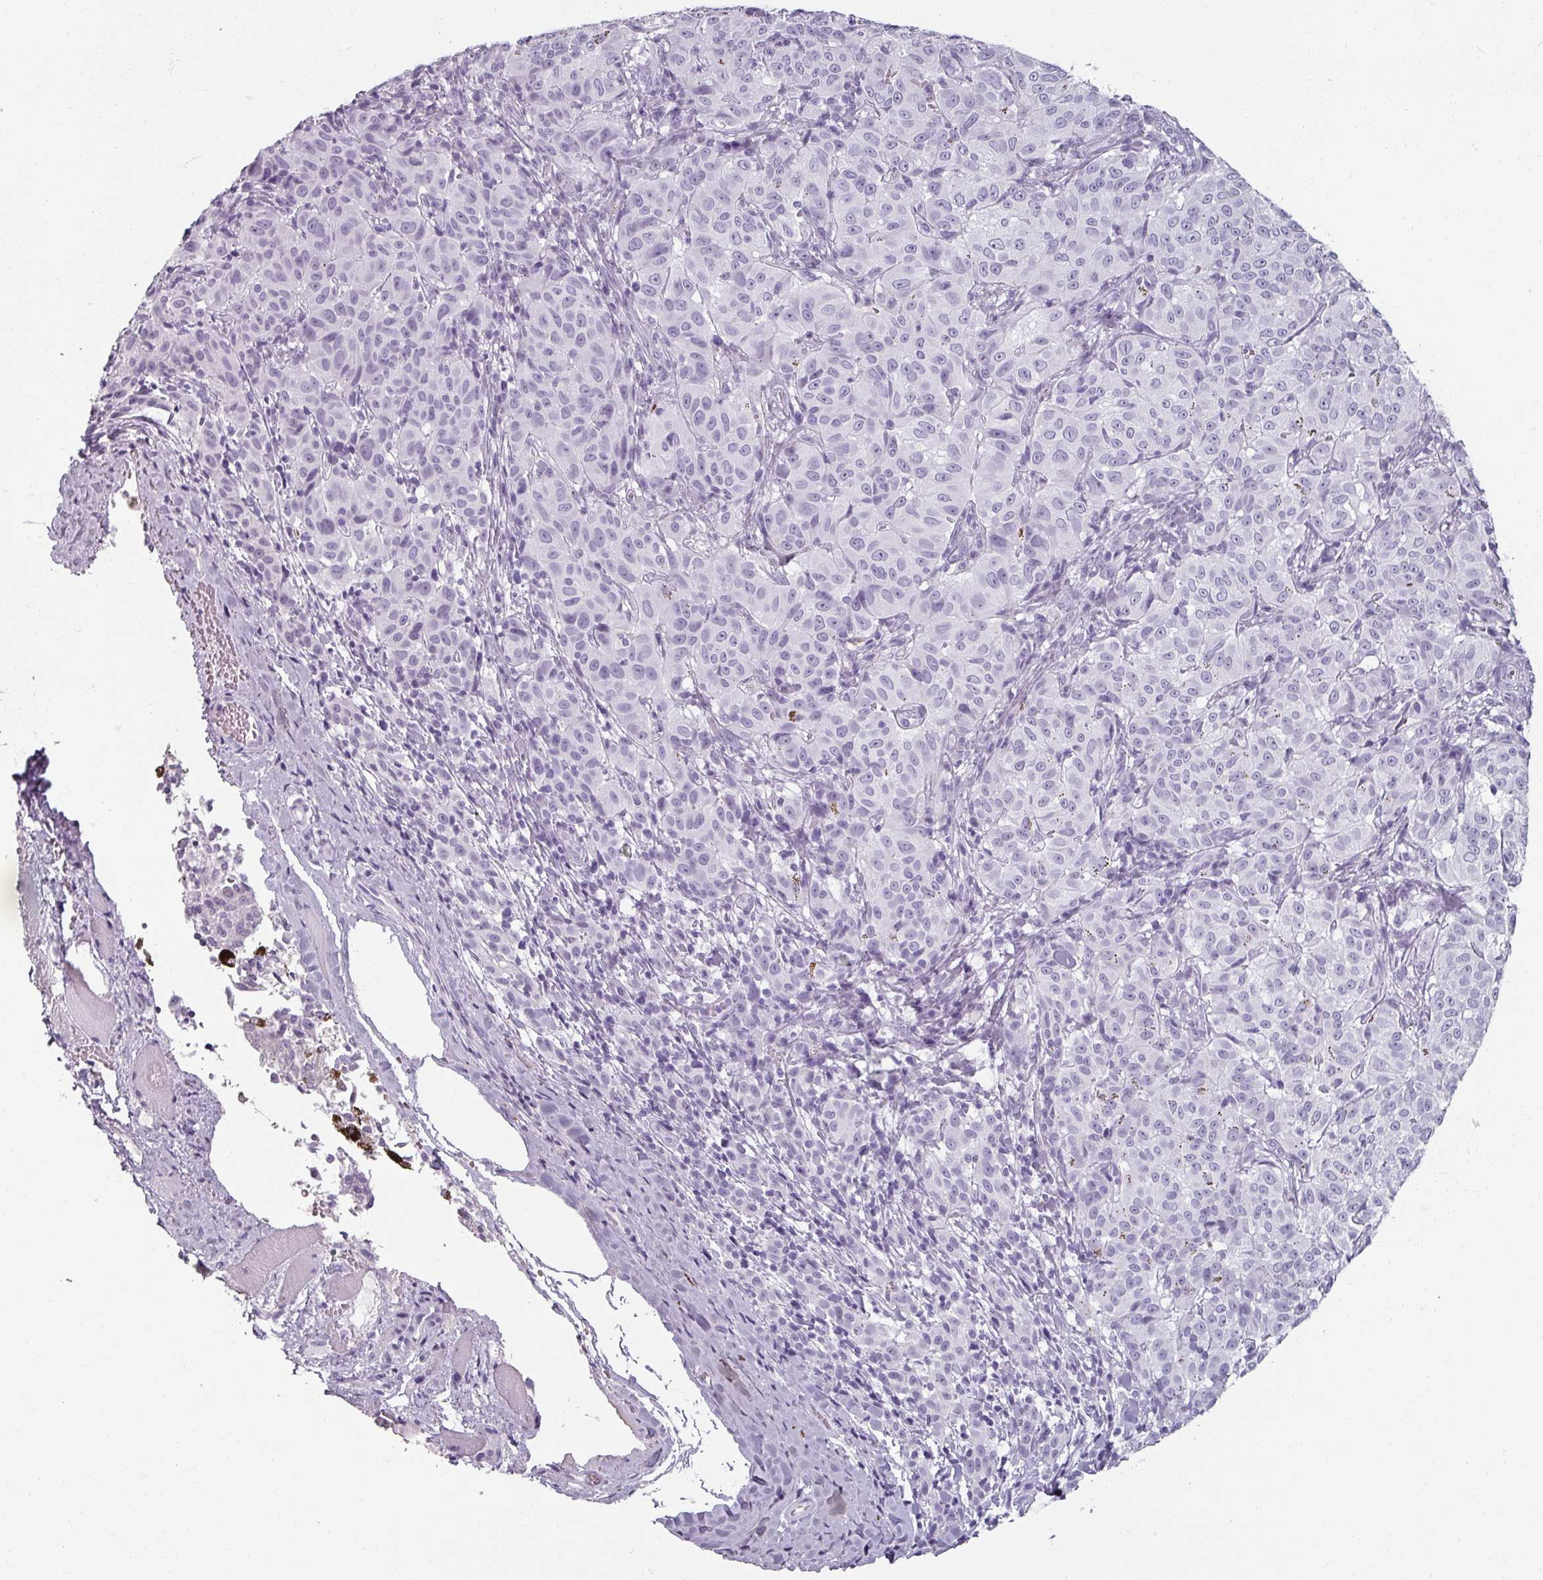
{"staining": {"intensity": "negative", "quantity": "none", "location": "none"}, "tissue": "melanoma", "cell_type": "Tumor cells", "image_type": "cancer", "snomed": [{"axis": "morphology", "description": "Malignant melanoma, NOS"}, {"axis": "topography", "description": "Skin"}], "caption": "The IHC photomicrograph has no significant expression in tumor cells of malignant melanoma tissue. (Immunohistochemistry (ihc), brightfield microscopy, high magnification).", "gene": "REG3G", "patient": {"sex": "female", "age": 72}}